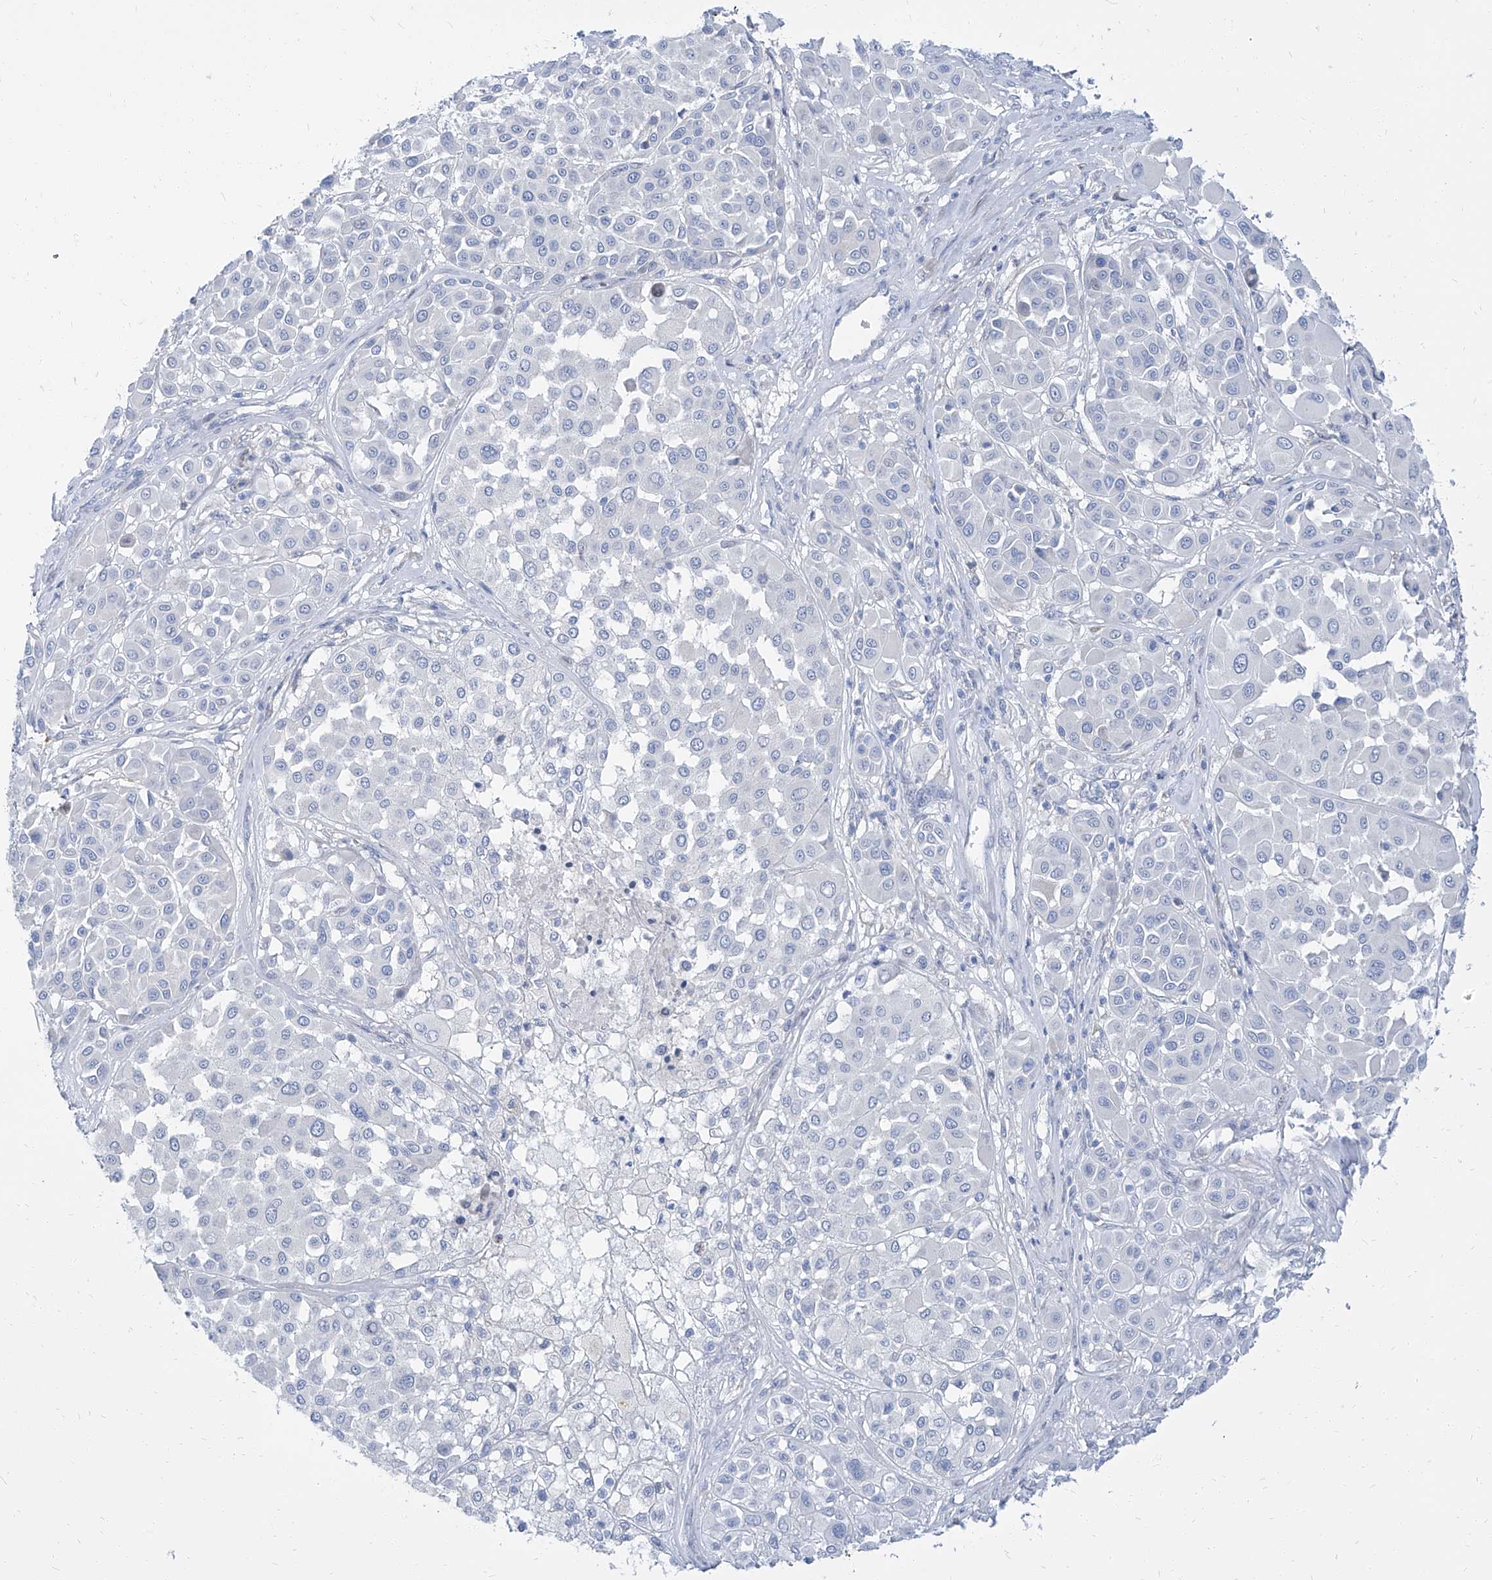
{"staining": {"intensity": "negative", "quantity": "none", "location": "none"}, "tissue": "melanoma", "cell_type": "Tumor cells", "image_type": "cancer", "snomed": [{"axis": "morphology", "description": "Malignant melanoma, Metastatic site"}, {"axis": "topography", "description": "Soft tissue"}], "caption": "Tumor cells are negative for brown protein staining in malignant melanoma (metastatic site).", "gene": "TXLNB", "patient": {"sex": "male", "age": 41}}